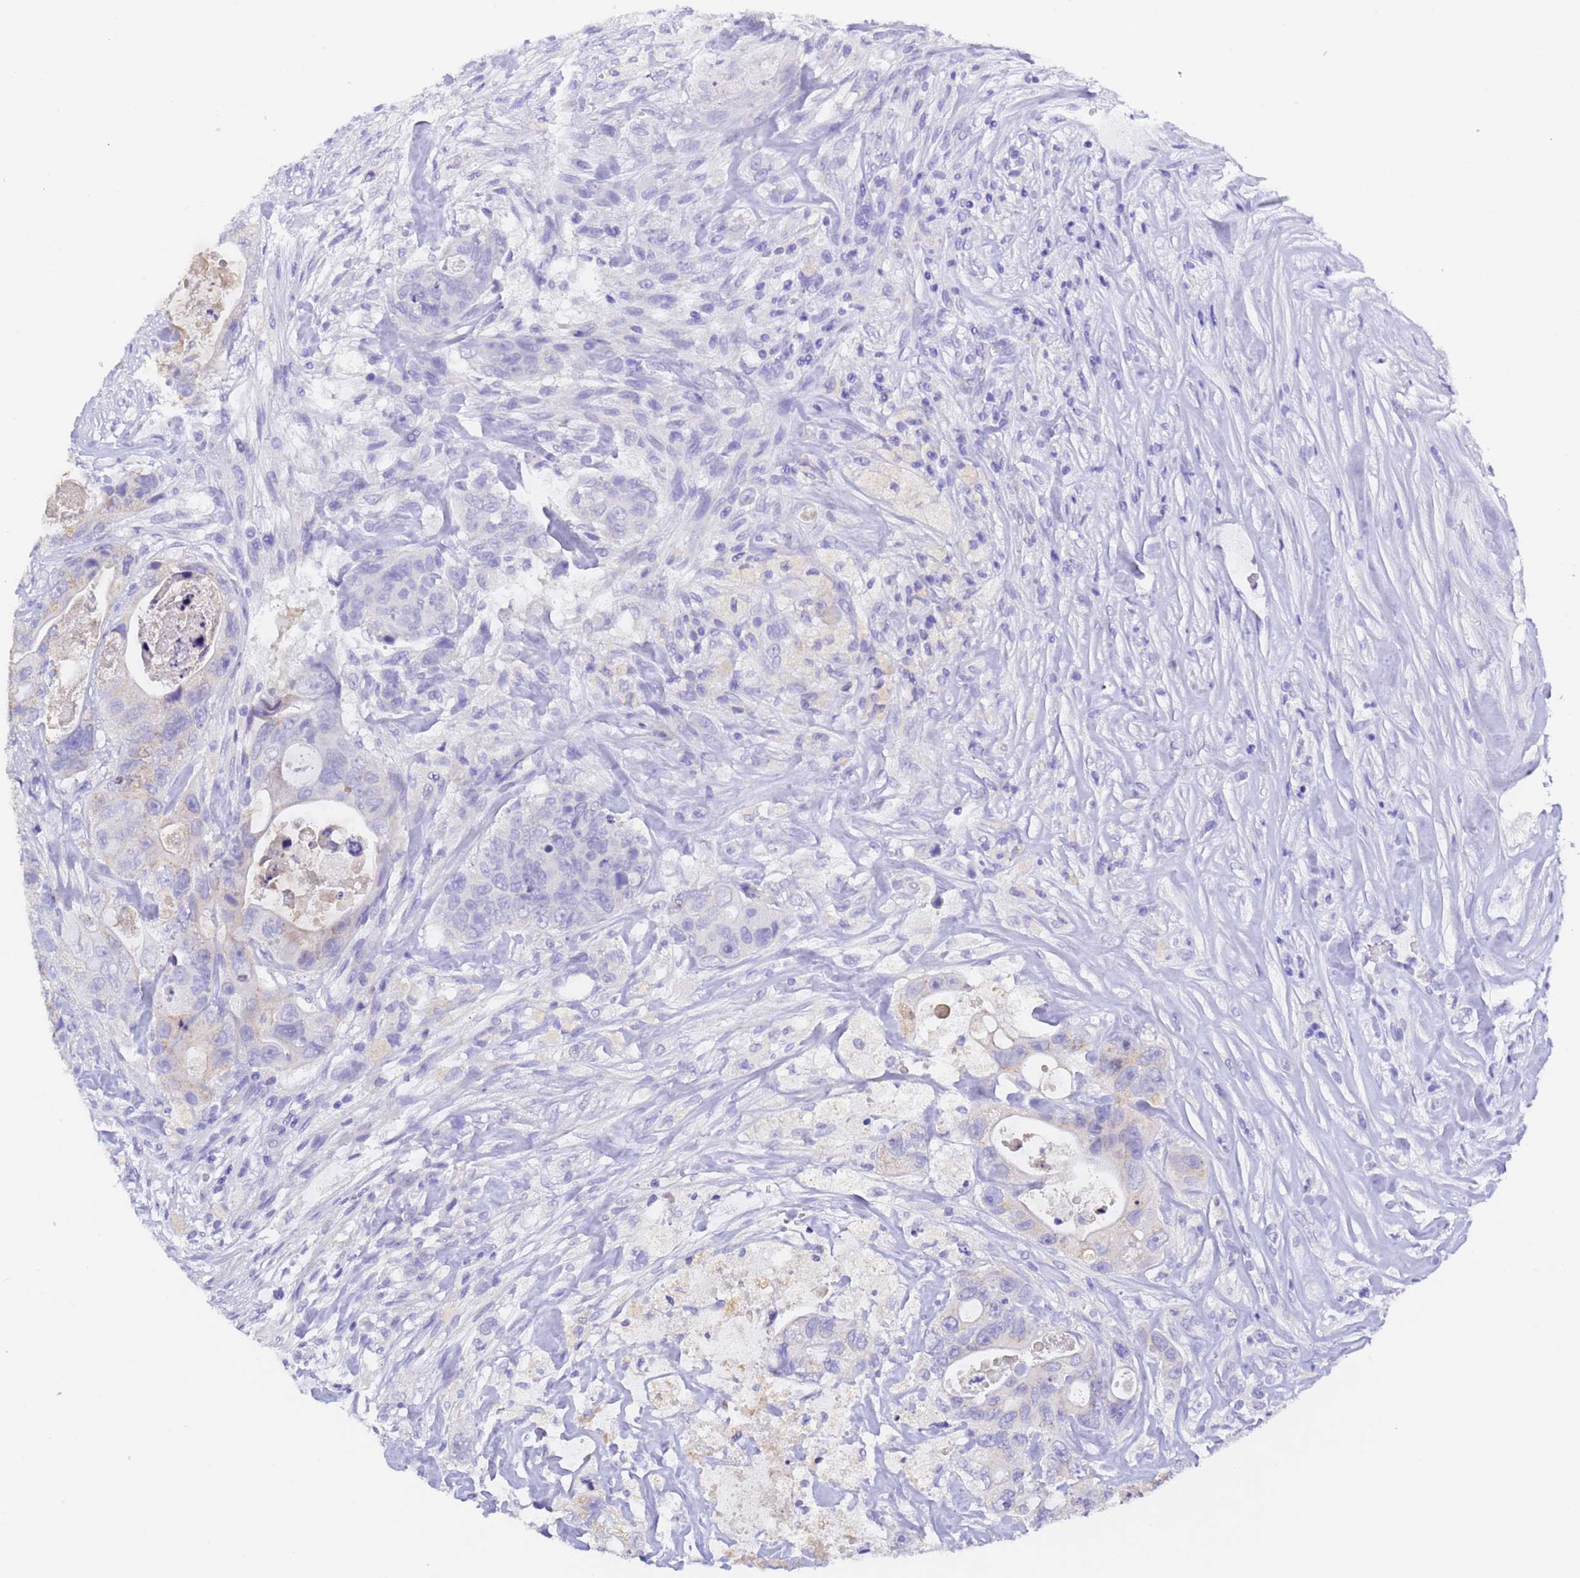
{"staining": {"intensity": "negative", "quantity": "none", "location": "none"}, "tissue": "colorectal cancer", "cell_type": "Tumor cells", "image_type": "cancer", "snomed": [{"axis": "morphology", "description": "Adenocarcinoma, NOS"}, {"axis": "topography", "description": "Colon"}], "caption": "IHC of human colorectal cancer (adenocarcinoma) reveals no positivity in tumor cells.", "gene": "GABRA1", "patient": {"sex": "female", "age": 46}}